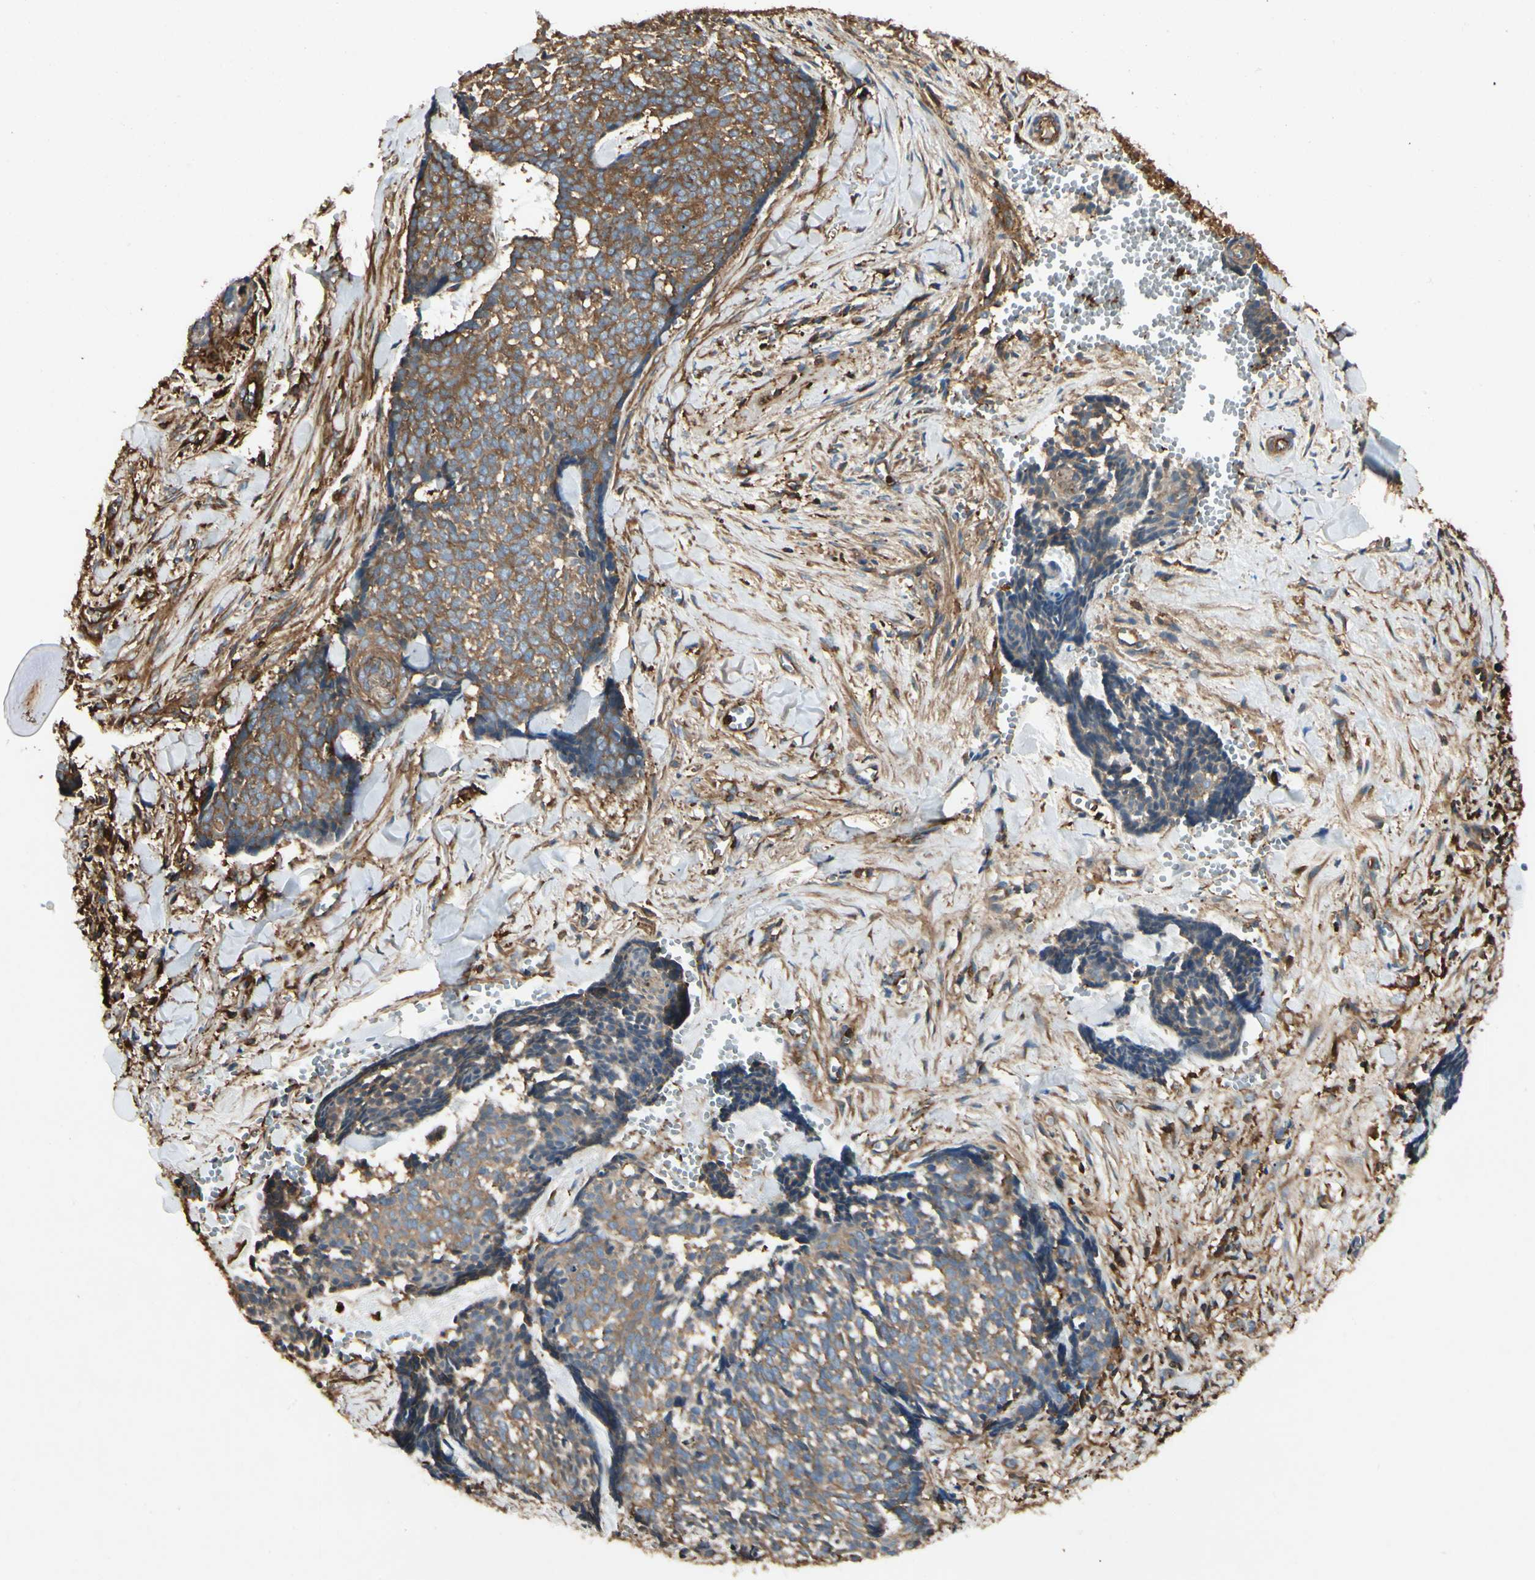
{"staining": {"intensity": "moderate", "quantity": ">75%", "location": "cytoplasmic/membranous"}, "tissue": "skin cancer", "cell_type": "Tumor cells", "image_type": "cancer", "snomed": [{"axis": "morphology", "description": "Basal cell carcinoma"}, {"axis": "topography", "description": "Skin"}], "caption": "Tumor cells reveal medium levels of moderate cytoplasmic/membranous positivity in approximately >75% of cells in human skin cancer.", "gene": "ARPC2", "patient": {"sex": "male", "age": 84}}